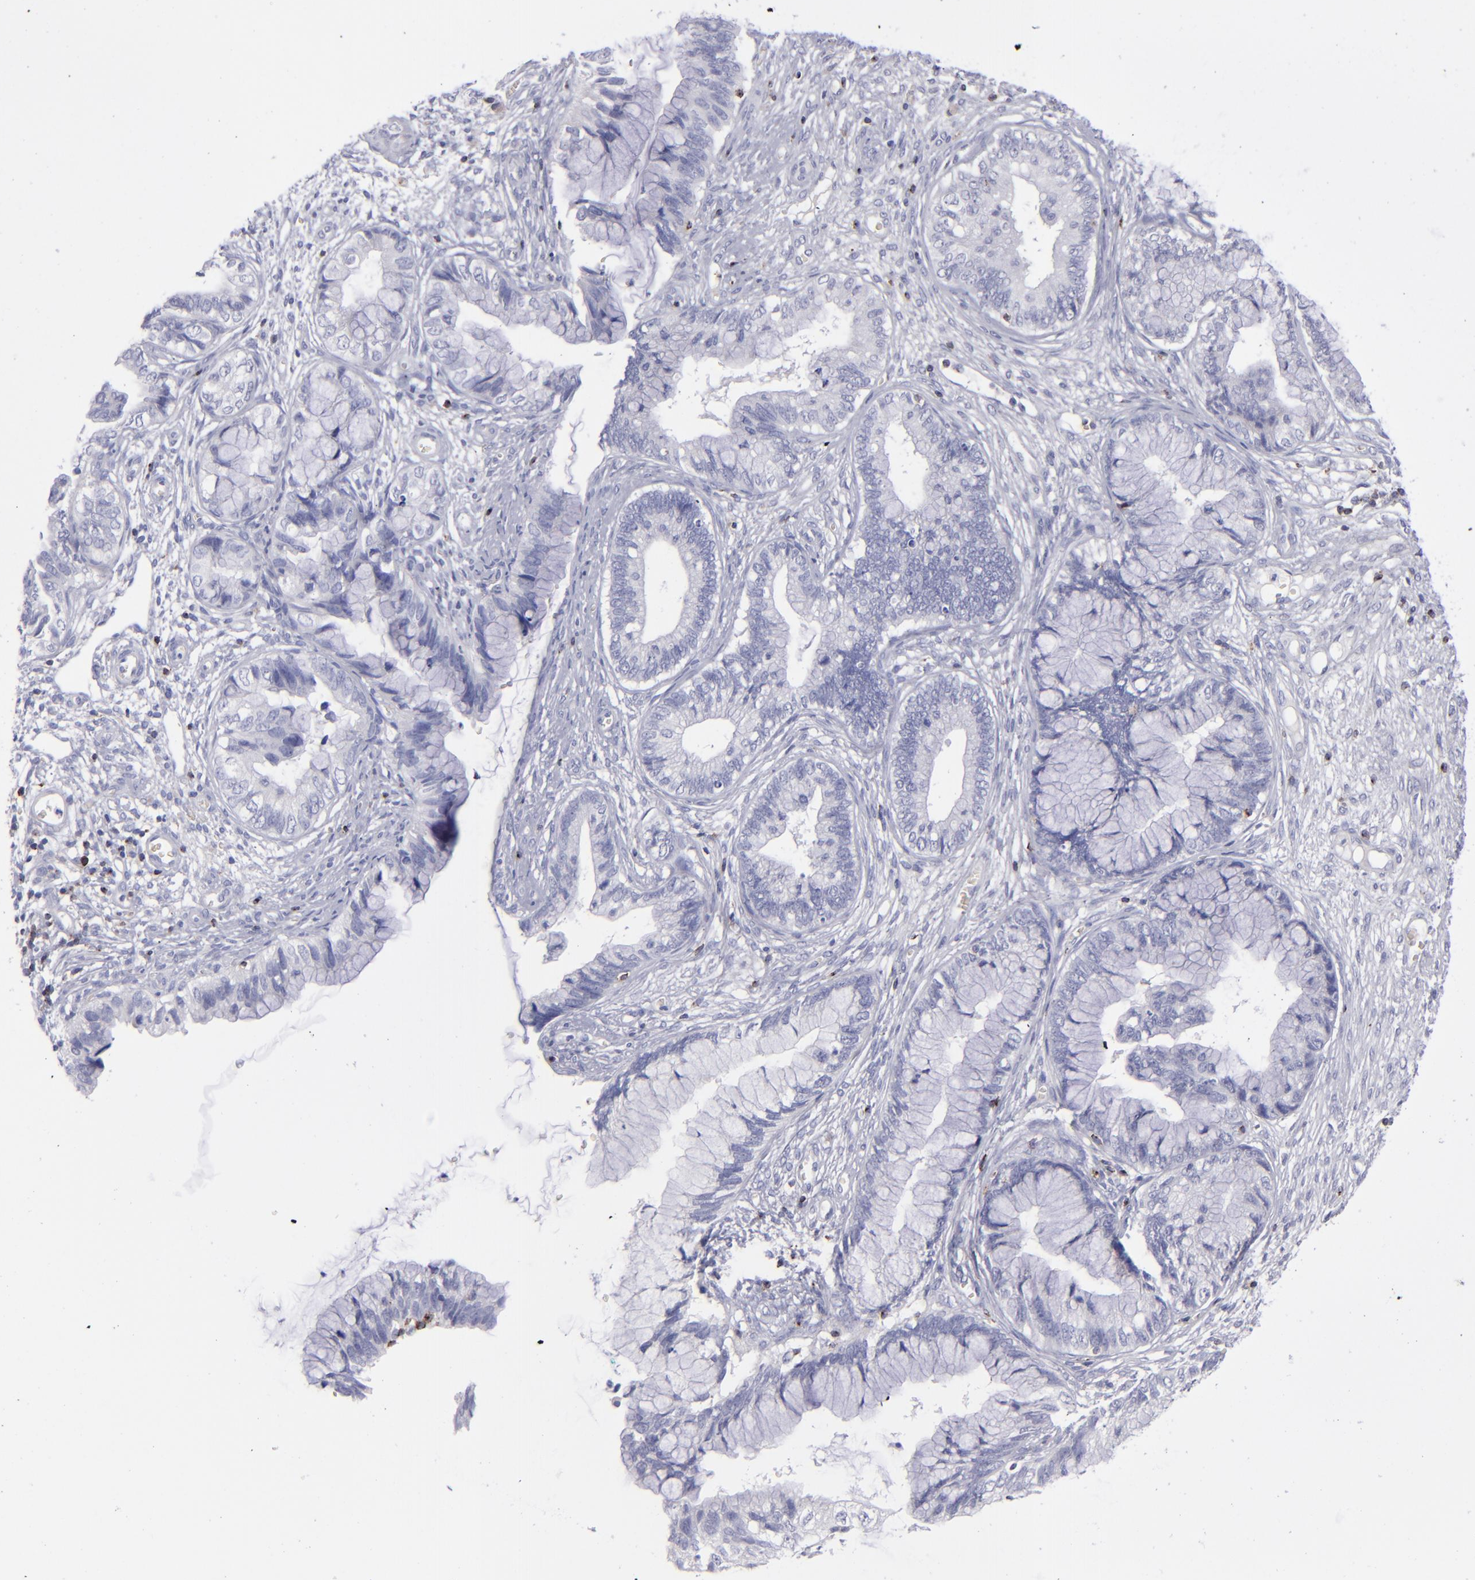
{"staining": {"intensity": "negative", "quantity": "none", "location": "none"}, "tissue": "cervical cancer", "cell_type": "Tumor cells", "image_type": "cancer", "snomed": [{"axis": "morphology", "description": "Adenocarcinoma, NOS"}, {"axis": "topography", "description": "Cervix"}], "caption": "Immunohistochemistry of human adenocarcinoma (cervical) shows no expression in tumor cells.", "gene": "CD2", "patient": {"sex": "female", "age": 44}}